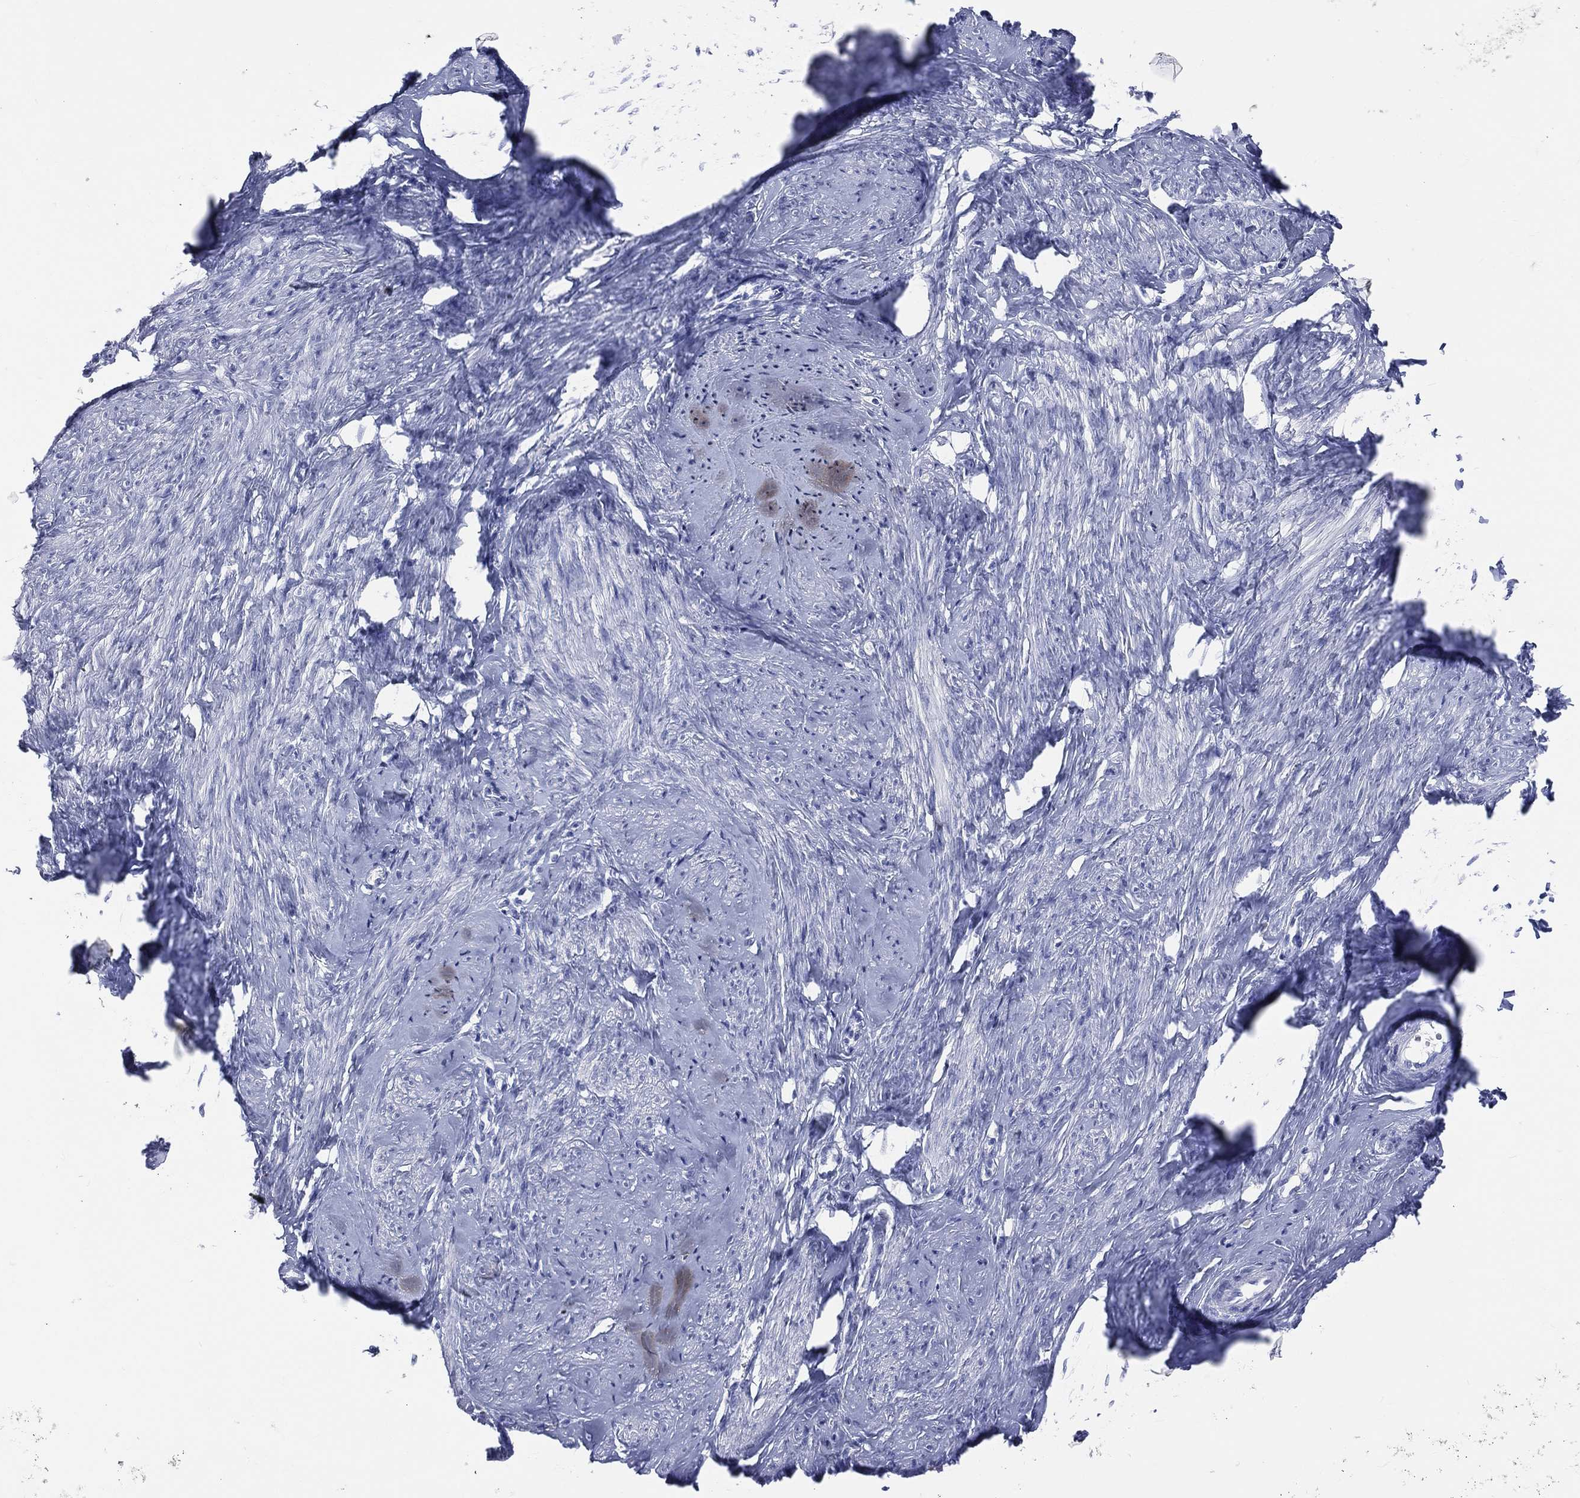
{"staining": {"intensity": "negative", "quantity": "none", "location": "none"}, "tissue": "smooth muscle", "cell_type": "Smooth muscle cells", "image_type": "normal", "snomed": [{"axis": "morphology", "description": "Normal tissue, NOS"}, {"axis": "topography", "description": "Smooth muscle"}], "caption": "Immunohistochemical staining of unremarkable human smooth muscle displays no significant staining in smooth muscle cells.", "gene": "PGLYRP1", "patient": {"sex": "female", "age": 48}}